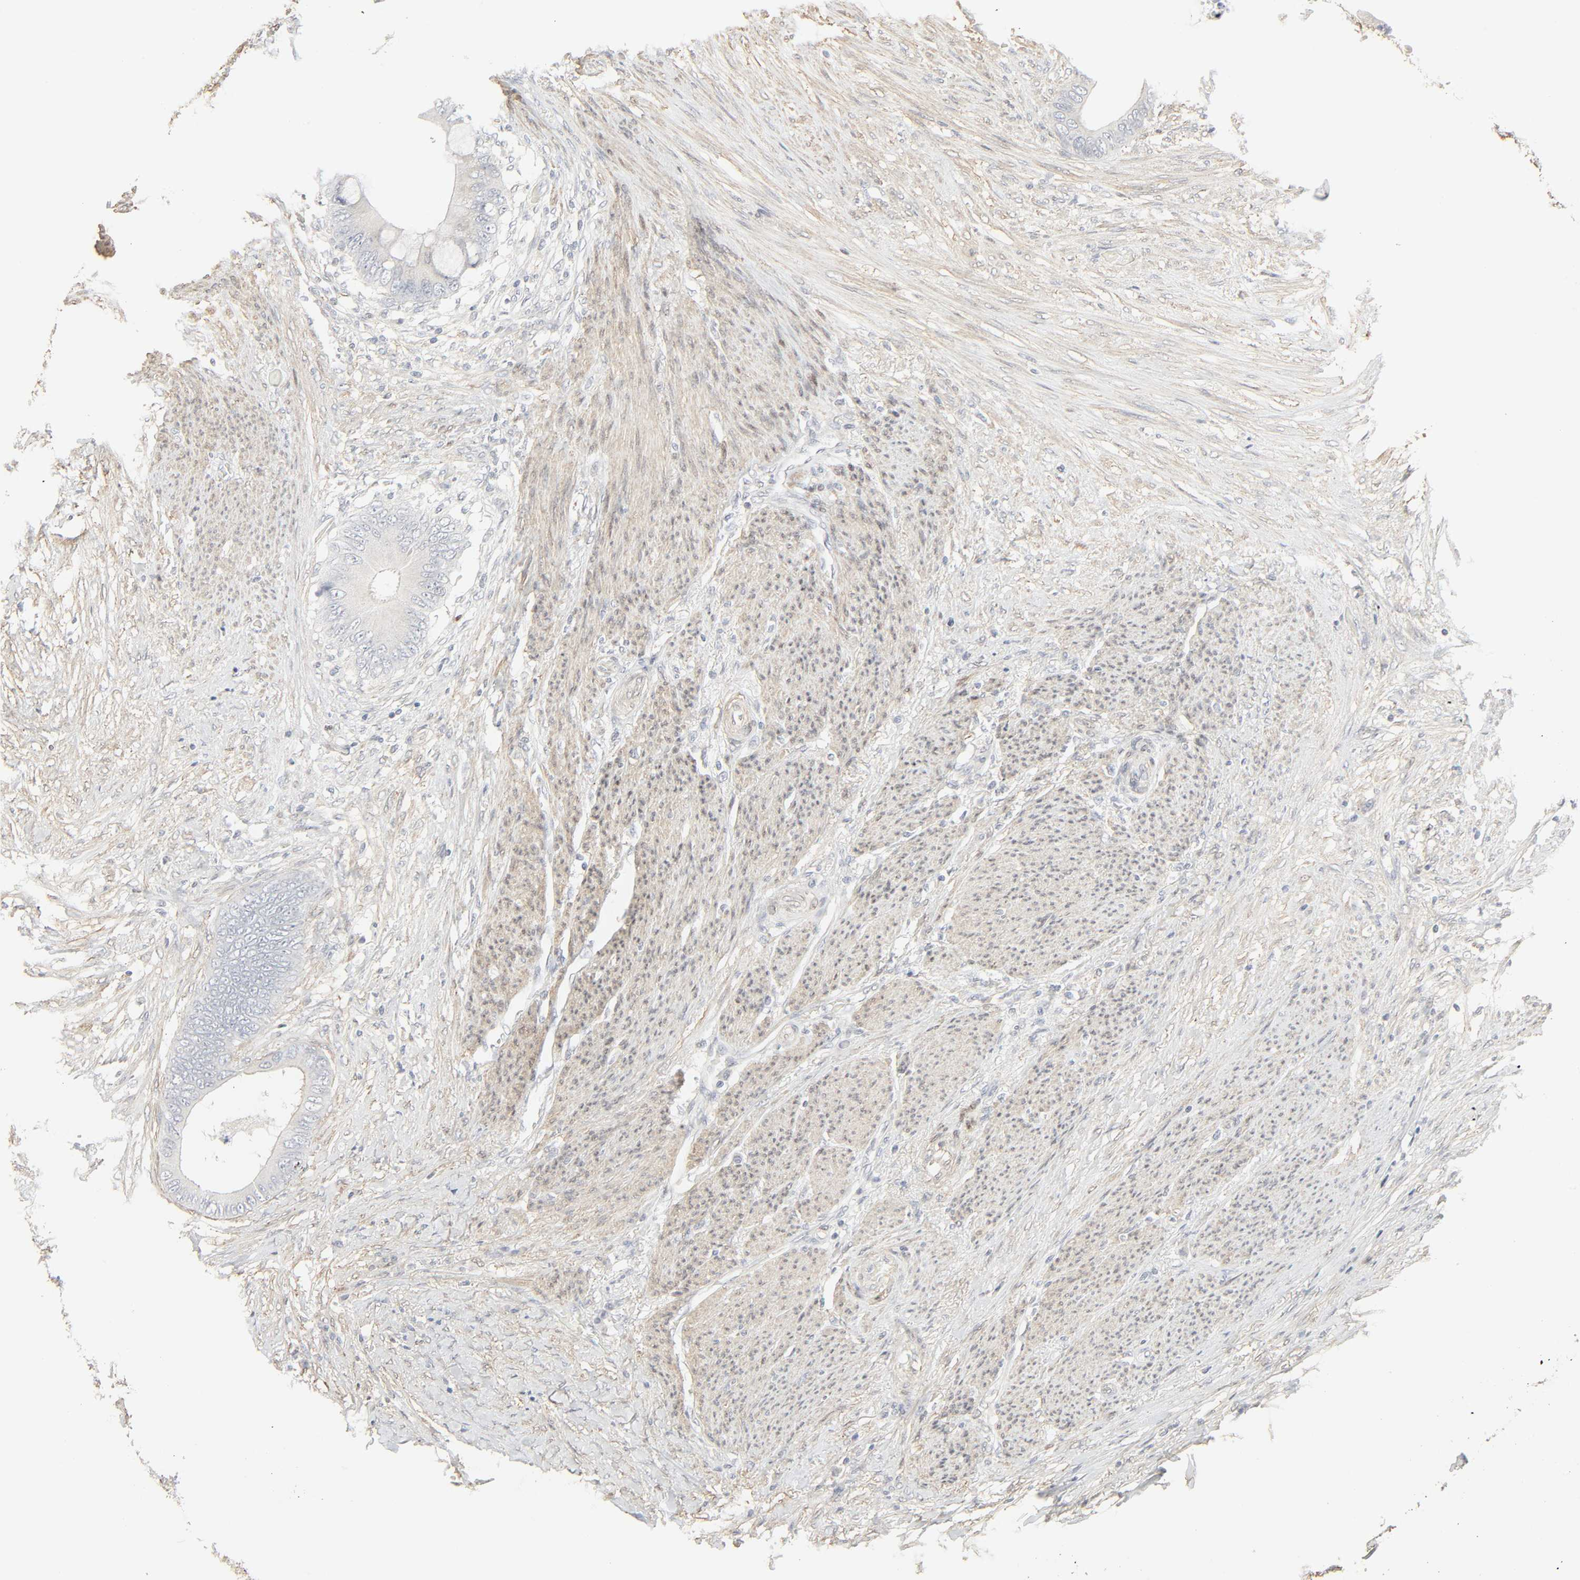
{"staining": {"intensity": "negative", "quantity": "none", "location": "none"}, "tissue": "colorectal cancer", "cell_type": "Tumor cells", "image_type": "cancer", "snomed": [{"axis": "morphology", "description": "Normal tissue, NOS"}, {"axis": "morphology", "description": "Adenocarcinoma, NOS"}, {"axis": "topography", "description": "Rectum"}, {"axis": "topography", "description": "Peripheral nerve tissue"}], "caption": "A photomicrograph of adenocarcinoma (colorectal) stained for a protein exhibits no brown staining in tumor cells.", "gene": "ZBTB16", "patient": {"sex": "female", "age": 77}}